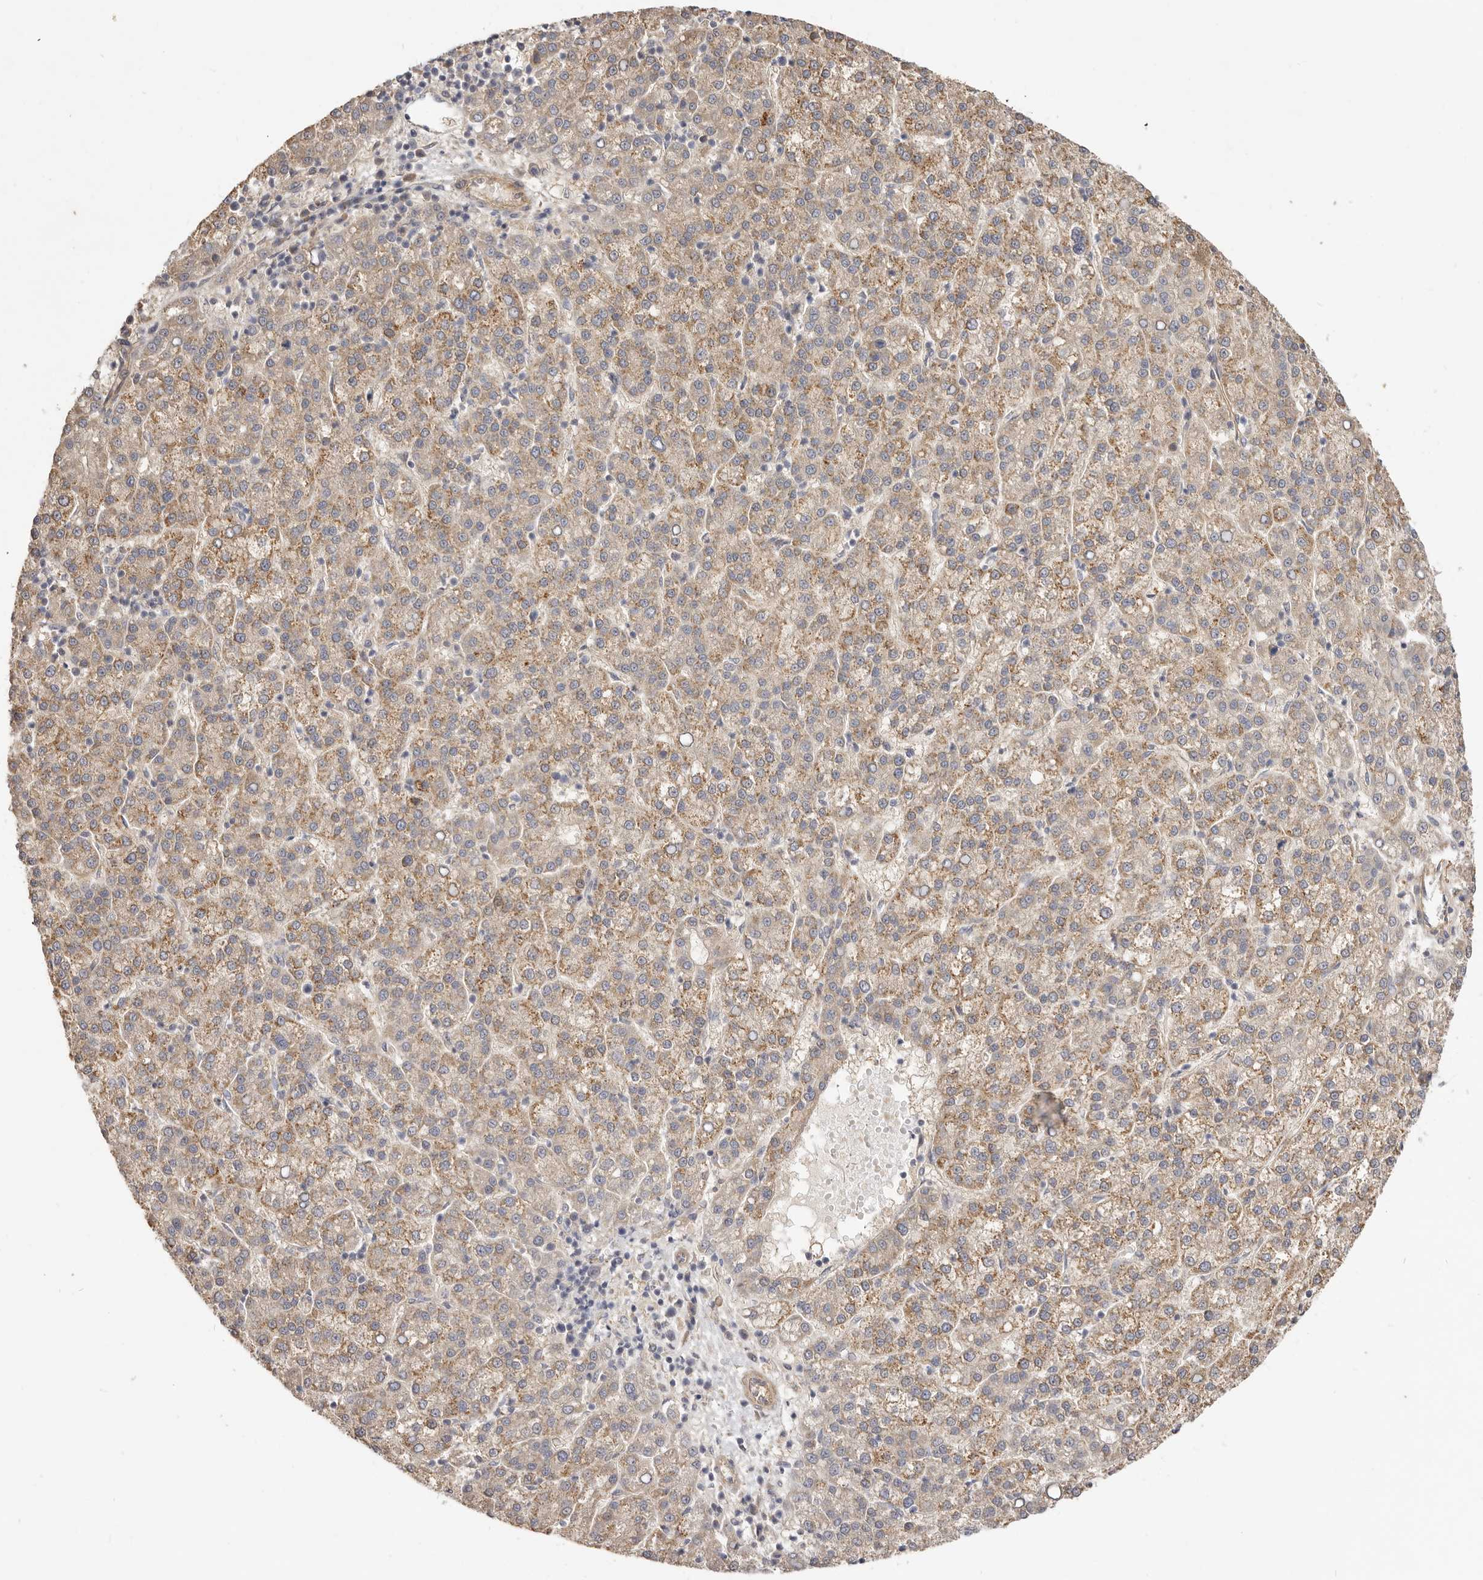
{"staining": {"intensity": "moderate", "quantity": ">75%", "location": "cytoplasmic/membranous"}, "tissue": "liver cancer", "cell_type": "Tumor cells", "image_type": "cancer", "snomed": [{"axis": "morphology", "description": "Carcinoma, Hepatocellular, NOS"}, {"axis": "topography", "description": "Liver"}], "caption": "Moderate cytoplasmic/membranous expression for a protein is seen in approximately >75% of tumor cells of liver cancer (hepatocellular carcinoma) using IHC.", "gene": "ADAMTS9", "patient": {"sex": "female", "age": 58}}